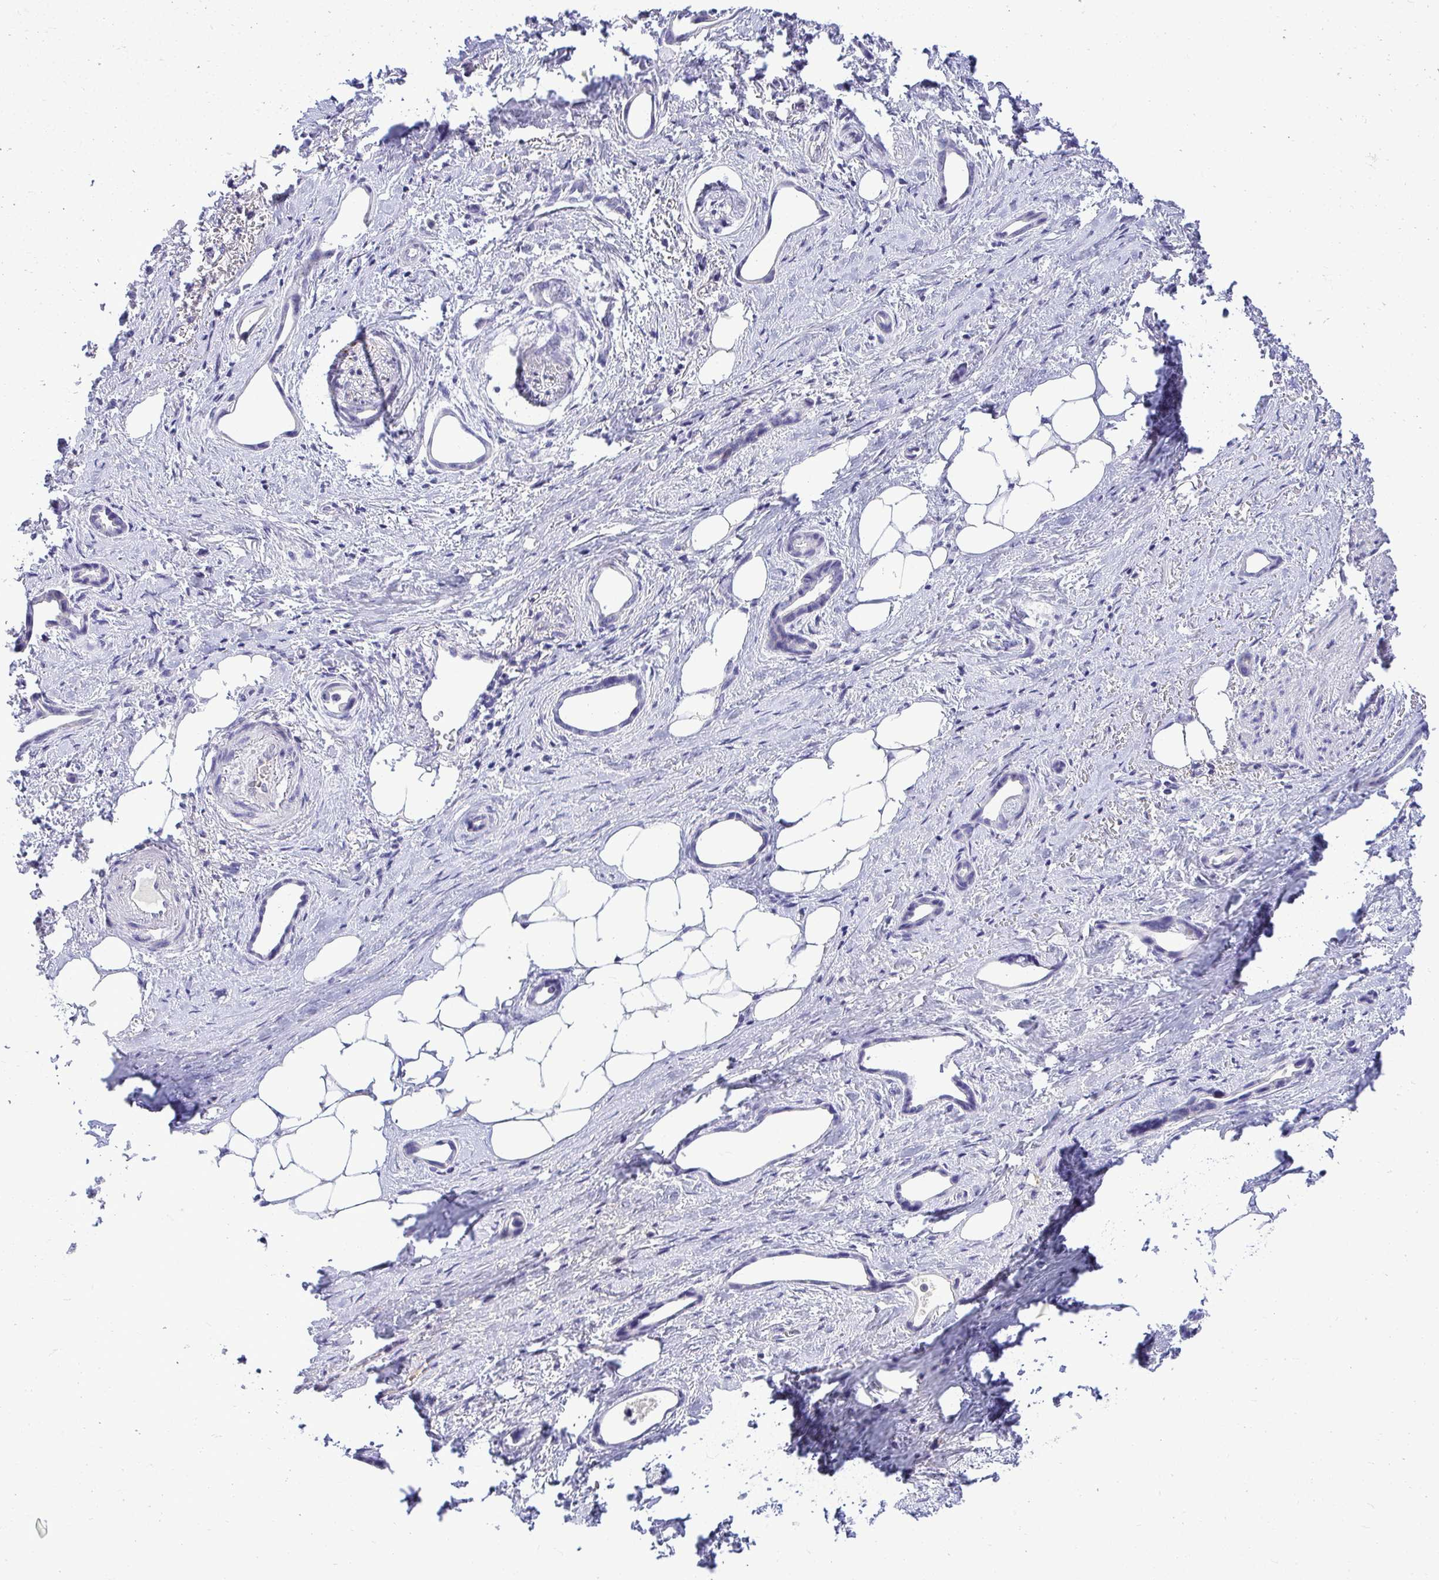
{"staining": {"intensity": "negative", "quantity": "none", "location": "none"}, "tissue": "stomach cancer", "cell_type": "Tumor cells", "image_type": "cancer", "snomed": [{"axis": "morphology", "description": "Adenocarcinoma, NOS"}, {"axis": "topography", "description": "Stomach, upper"}], "caption": "This is an immunohistochemistry micrograph of stomach adenocarcinoma. There is no expression in tumor cells.", "gene": "CDC20", "patient": {"sex": "male", "age": 62}}